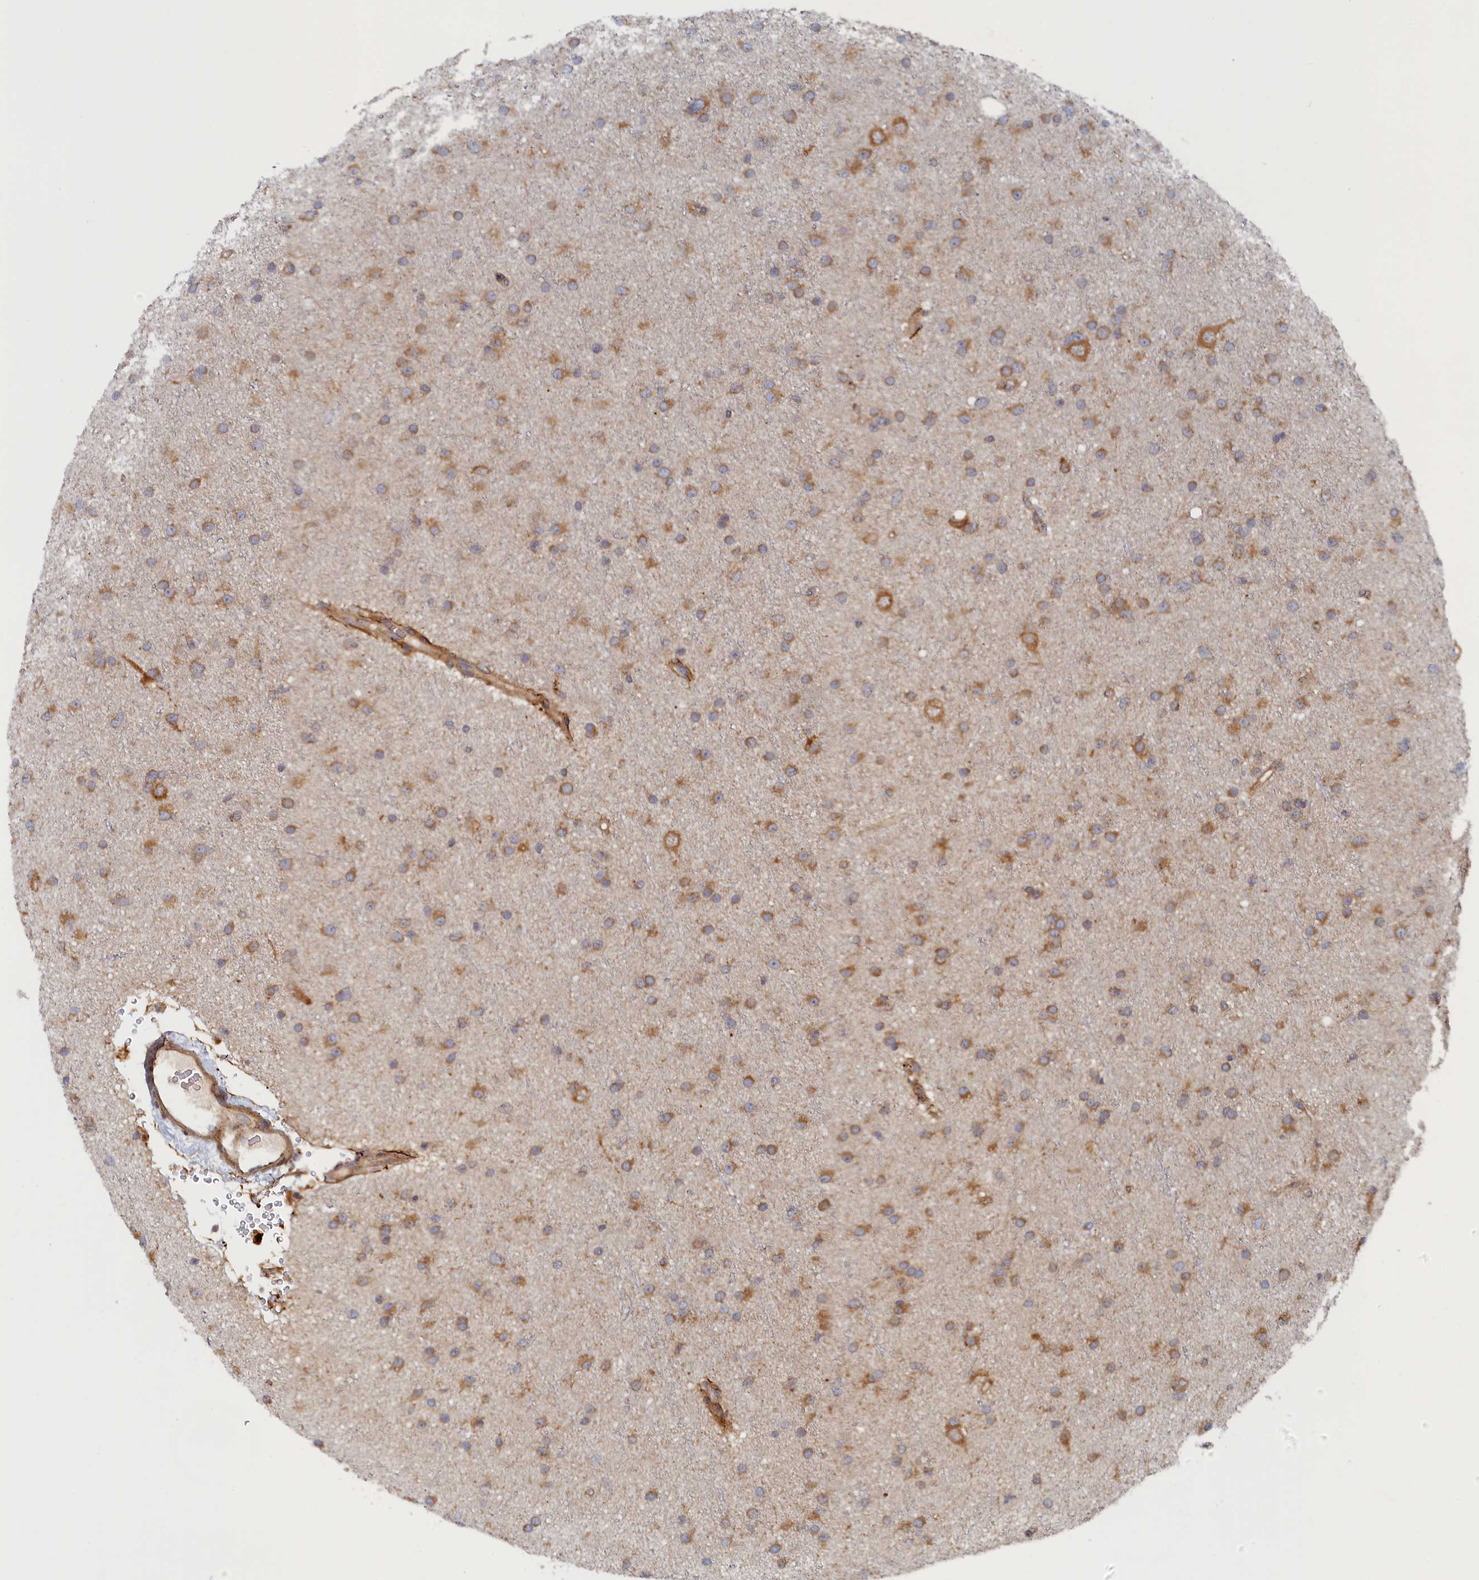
{"staining": {"intensity": "moderate", "quantity": ">75%", "location": "cytoplasmic/membranous"}, "tissue": "glioma", "cell_type": "Tumor cells", "image_type": "cancer", "snomed": [{"axis": "morphology", "description": "Glioma, malignant, Low grade"}, {"axis": "topography", "description": "Cerebral cortex"}], "caption": "A histopathology image of glioma stained for a protein reveals moderate cytoplasmic/membranous brown staining in tumor cells.", "gene": "TMEM196", "patient": {"sex": "female", "age": 39}}